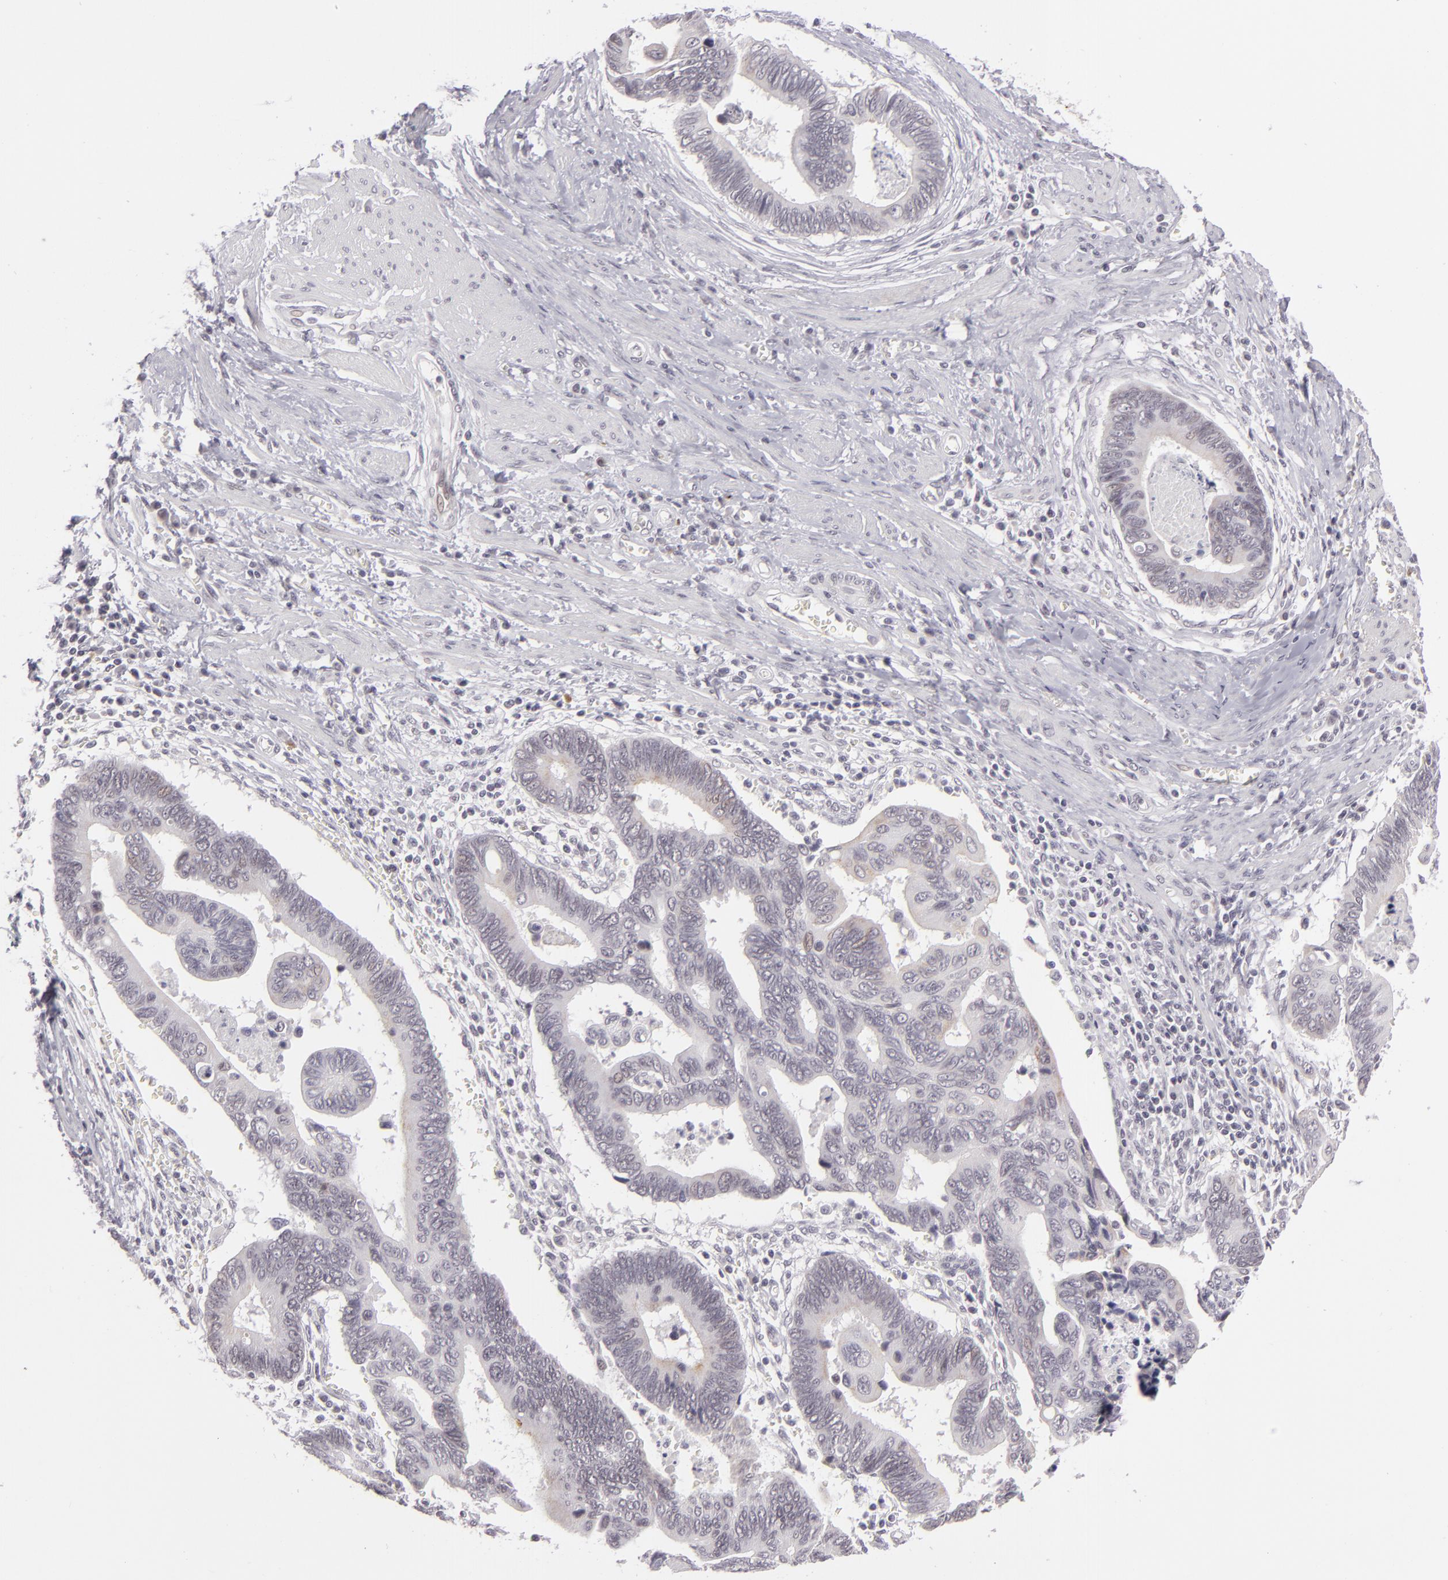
{"staining": {"intensity": "negative", "quantity": "none", "location": "none"}, "tissue": "pancreatic cancer", "cell_type": "Tumor cells", "image_type": "cancer", "snomed": [{"axis": "morphology", "description": "Adenocarcinoma, NOS"}, {"axis": "topography", "description": "Pancreas"}], "caption": "Micrograph shows no significant protein positivity in tumor cells of pancreatic adenocarcinoma.", "gene": "ZNF205", "patient": {"sex": "female", "age": 70}}